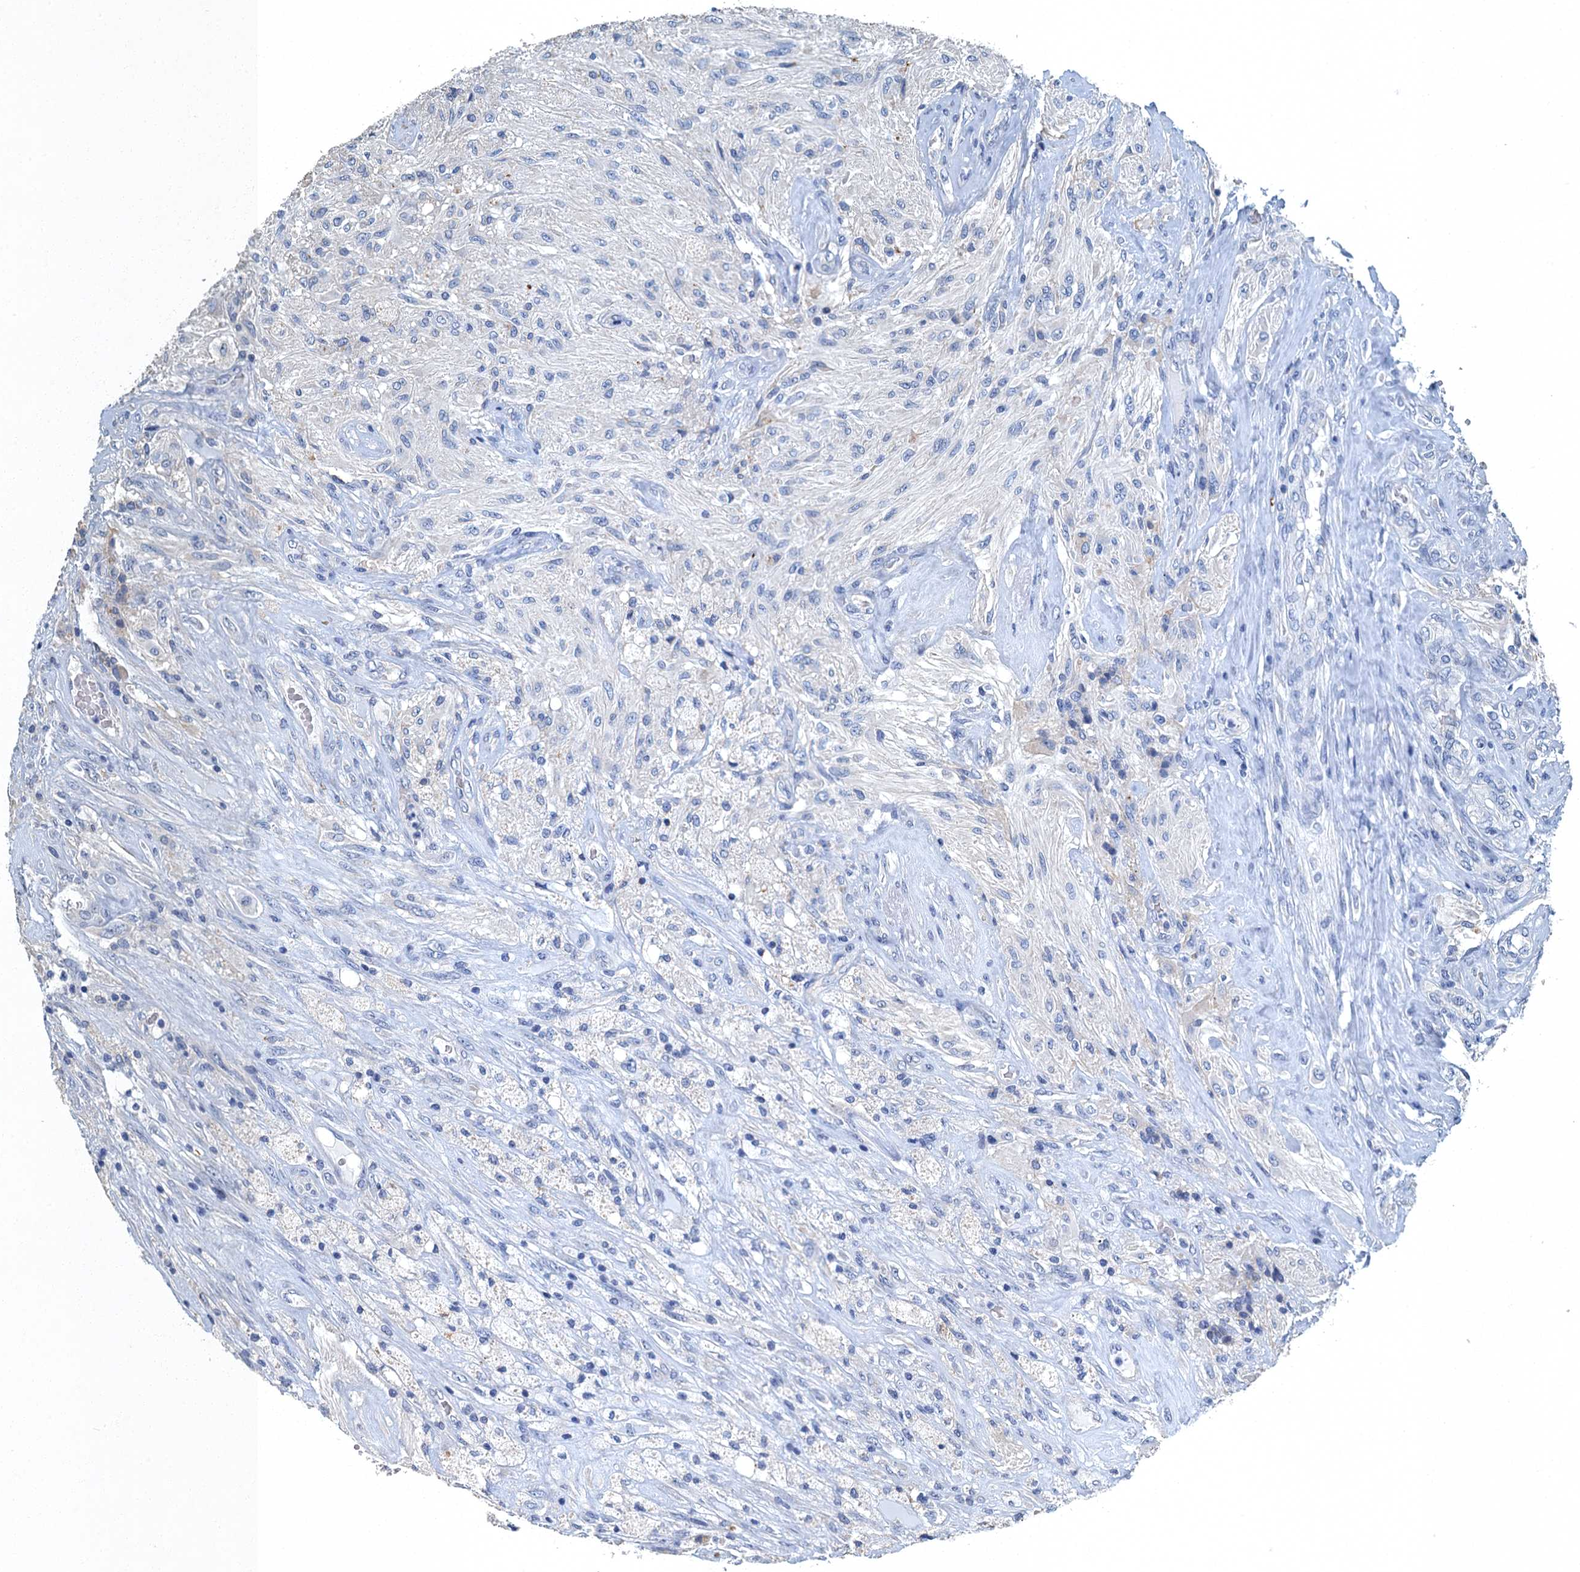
{"staining": {"intensity": "negative", "quantity": "none", "location": "none"}, "tissue": "glioma", "cell_type": "Tumor cells", "image_type": "cancer", "snomed": [{"axis": "morphology", "description": "Glioma, malignant, High grade"}, {"axis": "topography", "description": "Brain"}], "caption": "This is an IHC histopathology image of human glioma. There is no expression in tumor cells.", "gene": "GADL1", "patient": {"sex": "male", "age": 56}}